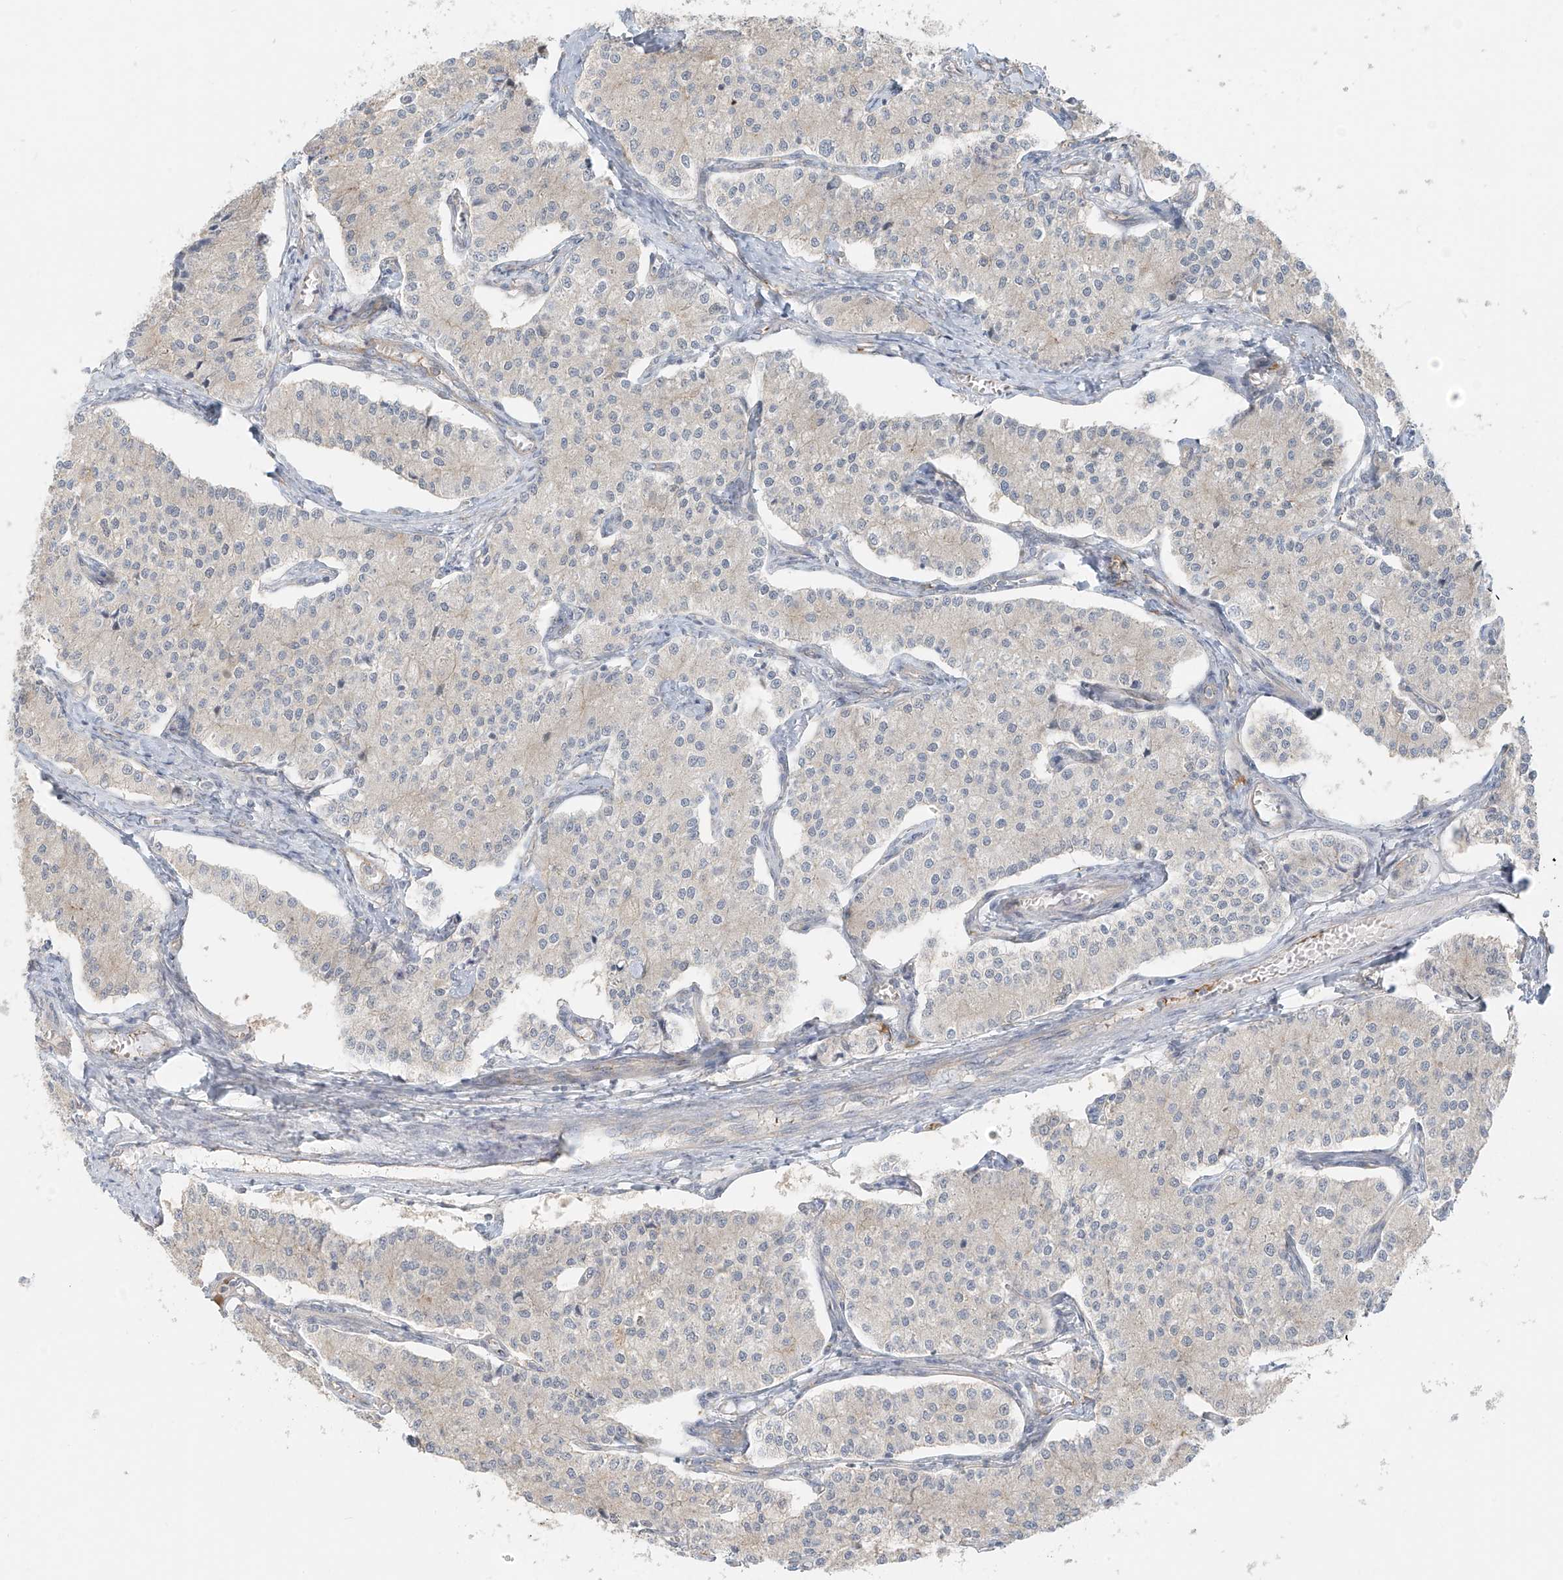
{"staining": {"intensity": "negative", "quantity": "none", "location": "none"}, "tissue": "carcinoid", "cell_type": "Tumor cells", "image_type": "cancer", "snomed": [{"axis": "morphology", "description": "Carcinoid, malignant, NOS"}, {"axis": "topography", "description": "Colon"}], "caption": "Immunohistochemical staining of carcinoid displays no significant expression in tumor cells.", "gene": "UST", "patient": {"sex": "female", "age": 52}}